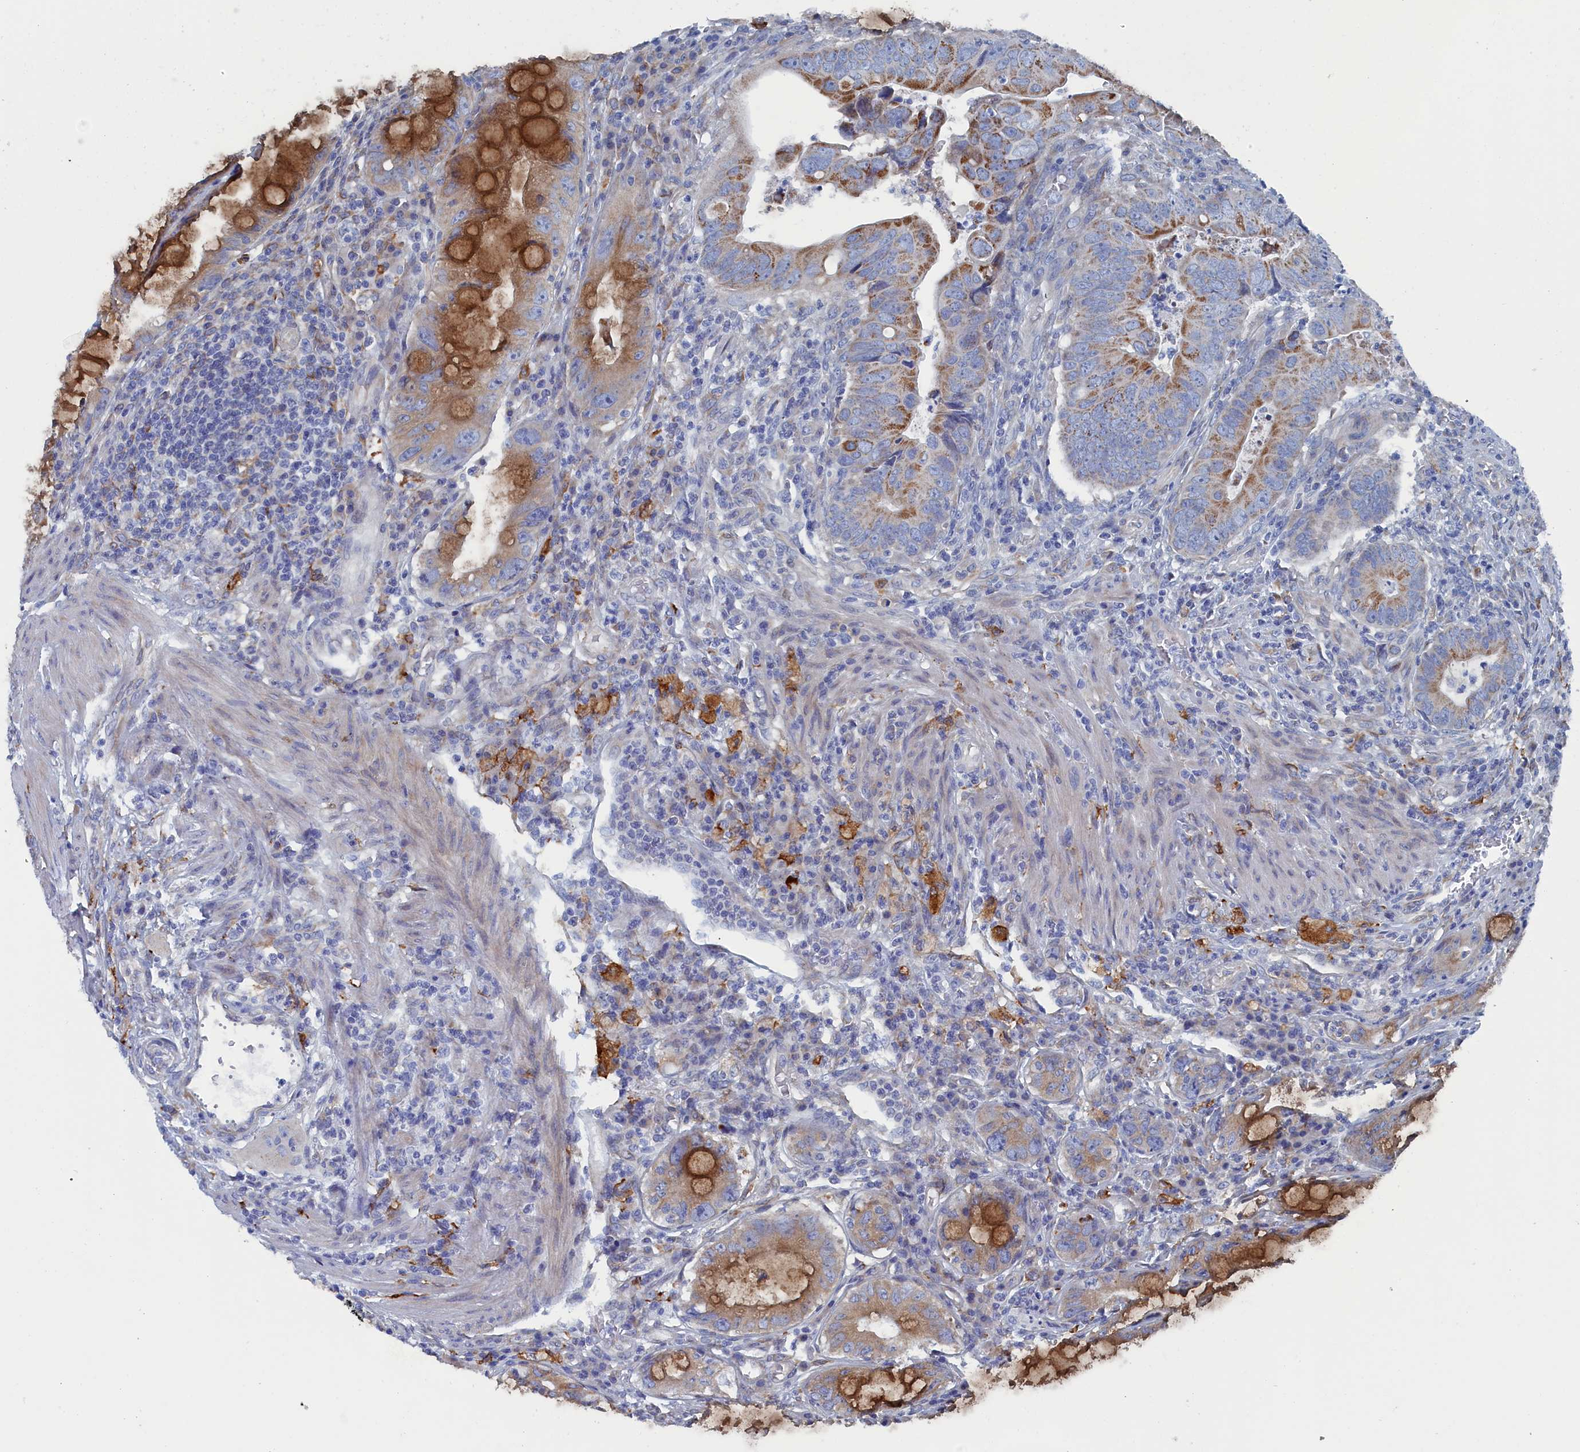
{"staining": {"intensity": "moderate", "quantity": "25%-75%", "location": "cytoplasmic/membranous"}, "tissue": "colorectal cancer", "cell_type": "Tumor cells", "image_type": "cancer", "snomed": [{"axis": "morphology", "description": "Adenocarcinoma, NOS"}, {"axis": "topography", "description": "Rectum"}], "caption": "Immunohistochemistry (IHC) of human colorectal cancer (adenocarcinoma) demonstrates medium levels of moderate cytoplasmic/membranous expression in about 25%-75% of tumor cells.", "gene": "COG7", "patient": {"sex": "female", "age": 78}}